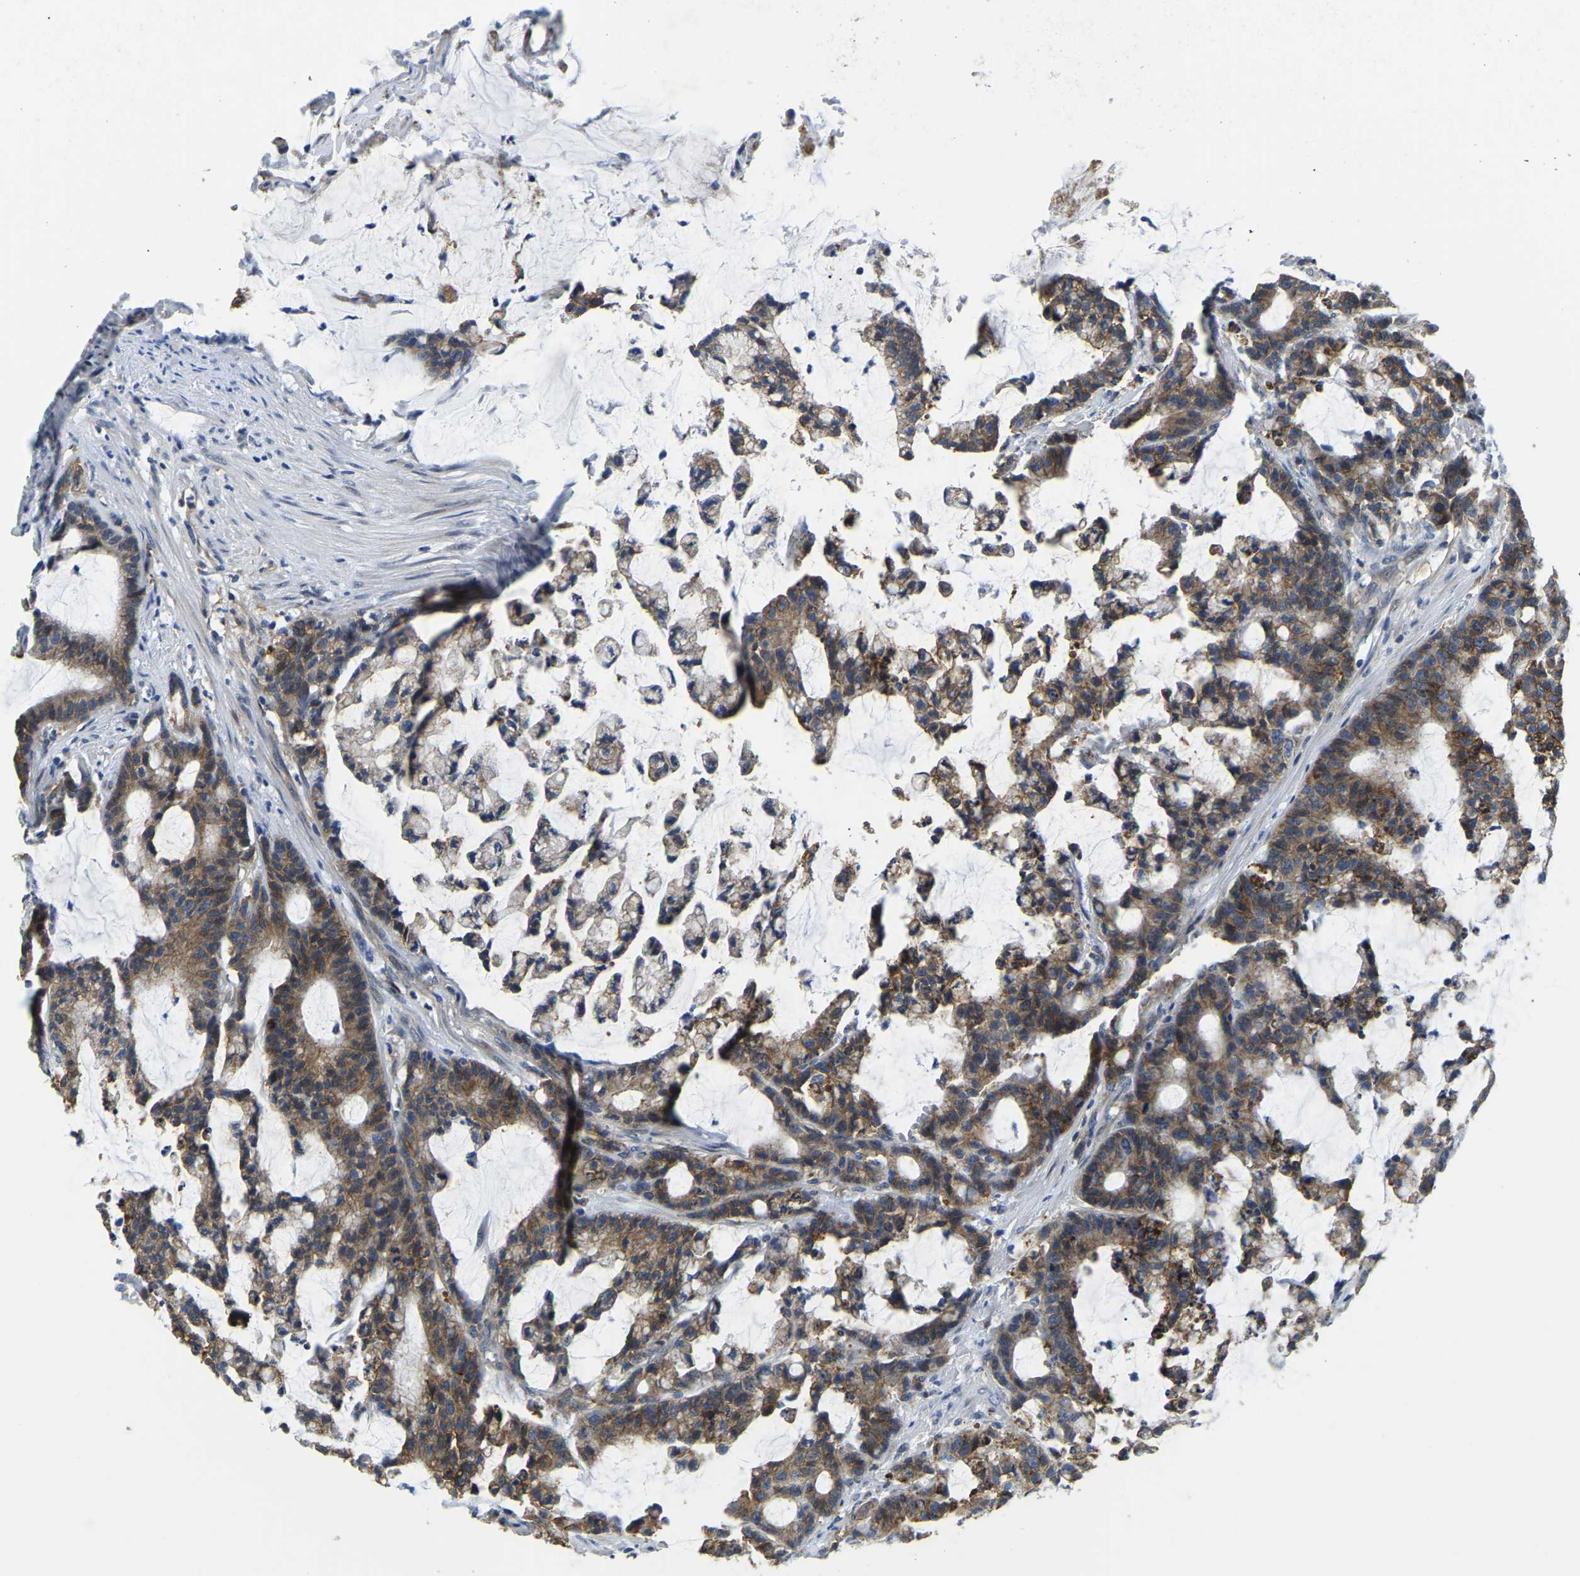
{"staining": {"intensity": "moderate", "quantity": ">75%", "location": "cytoplasmic/membranous"}, "tissue": "colorectal cancer", "cell_type": "Tumor cells", "image_type": "cancer", "snomed": [{"axis": "morphology", "description": "Adenocarcinoma, NOS"}, {"axis": "topography", "description": "Colon"}], "caption": "The histopathology image exhibits a brown stain indicating the presence of a protein in the cytoplasmic/membranous of tumor cells in adenocarcinoma (colorectal).", "gene": "ITGA2", "patient": {"sex": "female", "age": 84}}